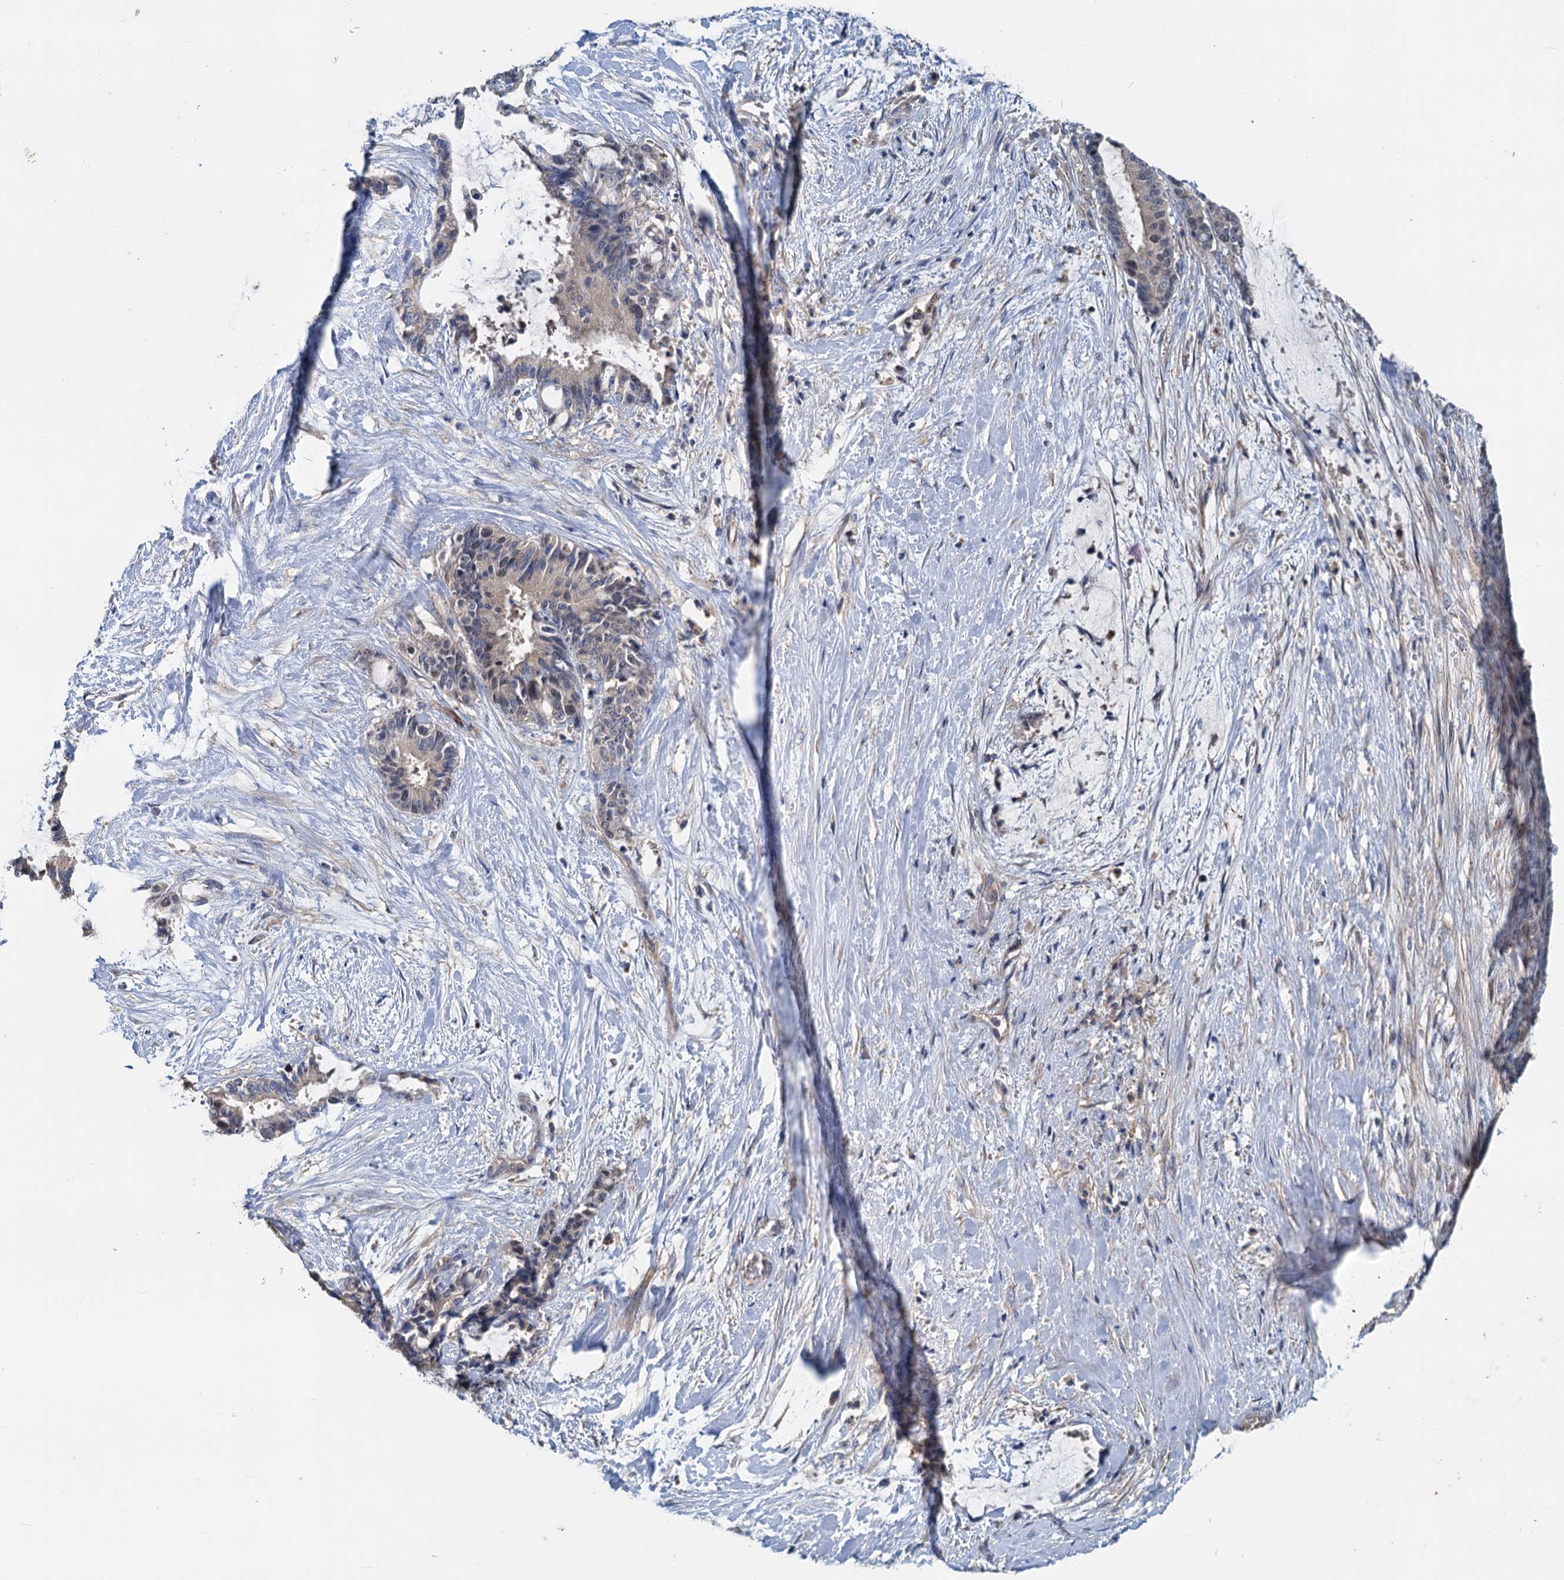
{"staining": {"intensity": "weak", "quantity": "<25%", "location": "cytoplasmic/membranous,nuclear"}, "tissue": "liver cancer", "cell_type": "Tumor cells", "image_type": "cancer", "snomed": [{"axis": "morphology", "description": "Normal tissue, NOS"}, {"axis": "morphology", "description": "Cholangiocarcinoma"}, {"axis": "topography", "description": "Liver"}, {"axis": "topography", "description": "Peripheral nerve tissue"}], "caption": "A photomicrograph of human liver cancer (cholangiocarcinoma) is negative for staining in tumor cells.", "gene": "TEDC1", "patient": {"sex": "female", "age": 73}}